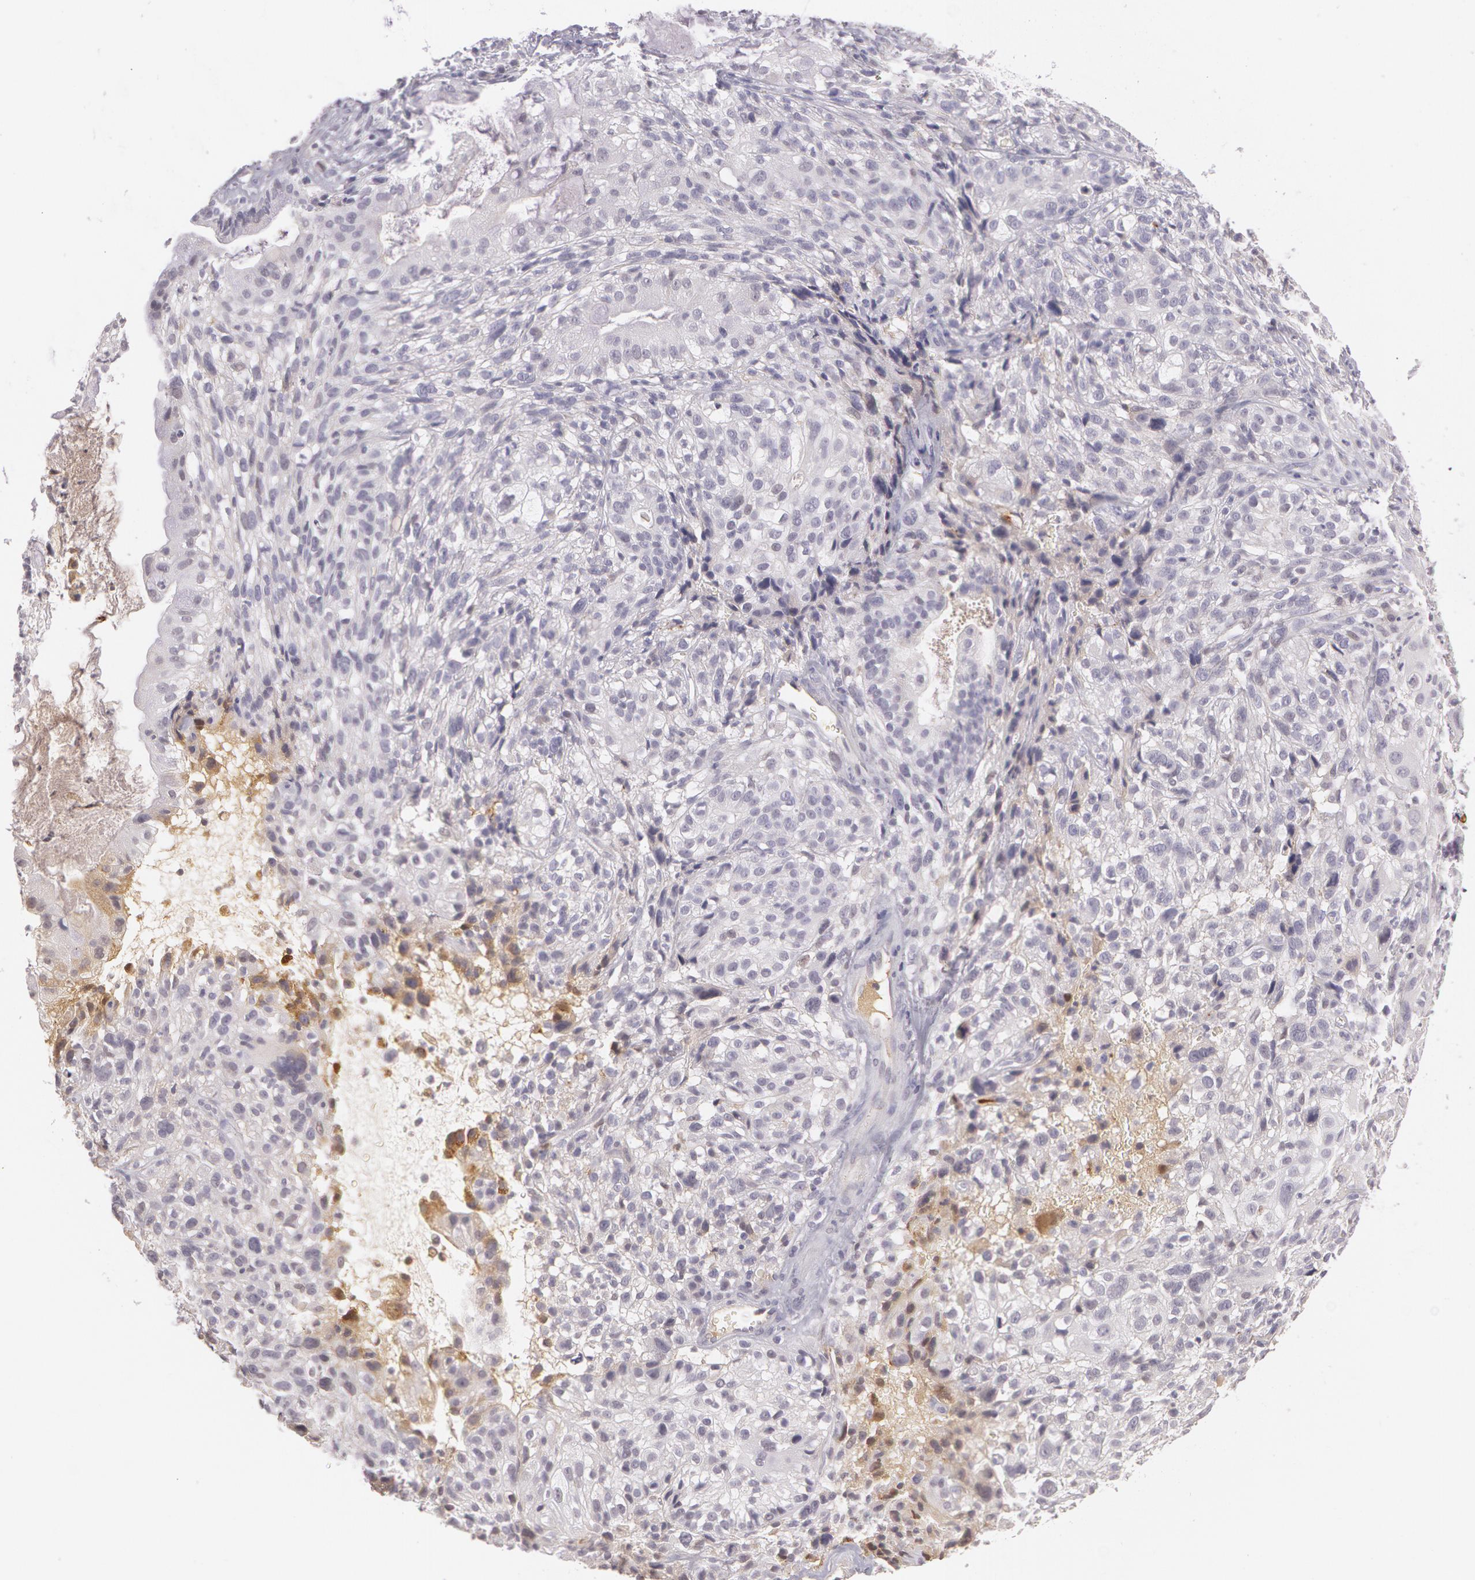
{"staining": {"intensity": "negative", "quantity": "none", "location": "none"}, "tissue": "cervical cancer", "cell_type": "Tumor cells", "image_type": "cancer", "snomed": [{"axis": "morphology", "description": "Adenocarcinoma, NOS"}, {"axis": "topography", "description": "Cervix"}], "caption": "This is an IHC image of human cervical cancer. There is no positivity in tumor cells.", "gene": "LBP", "patient": {"sex": "female", "age": 41}}